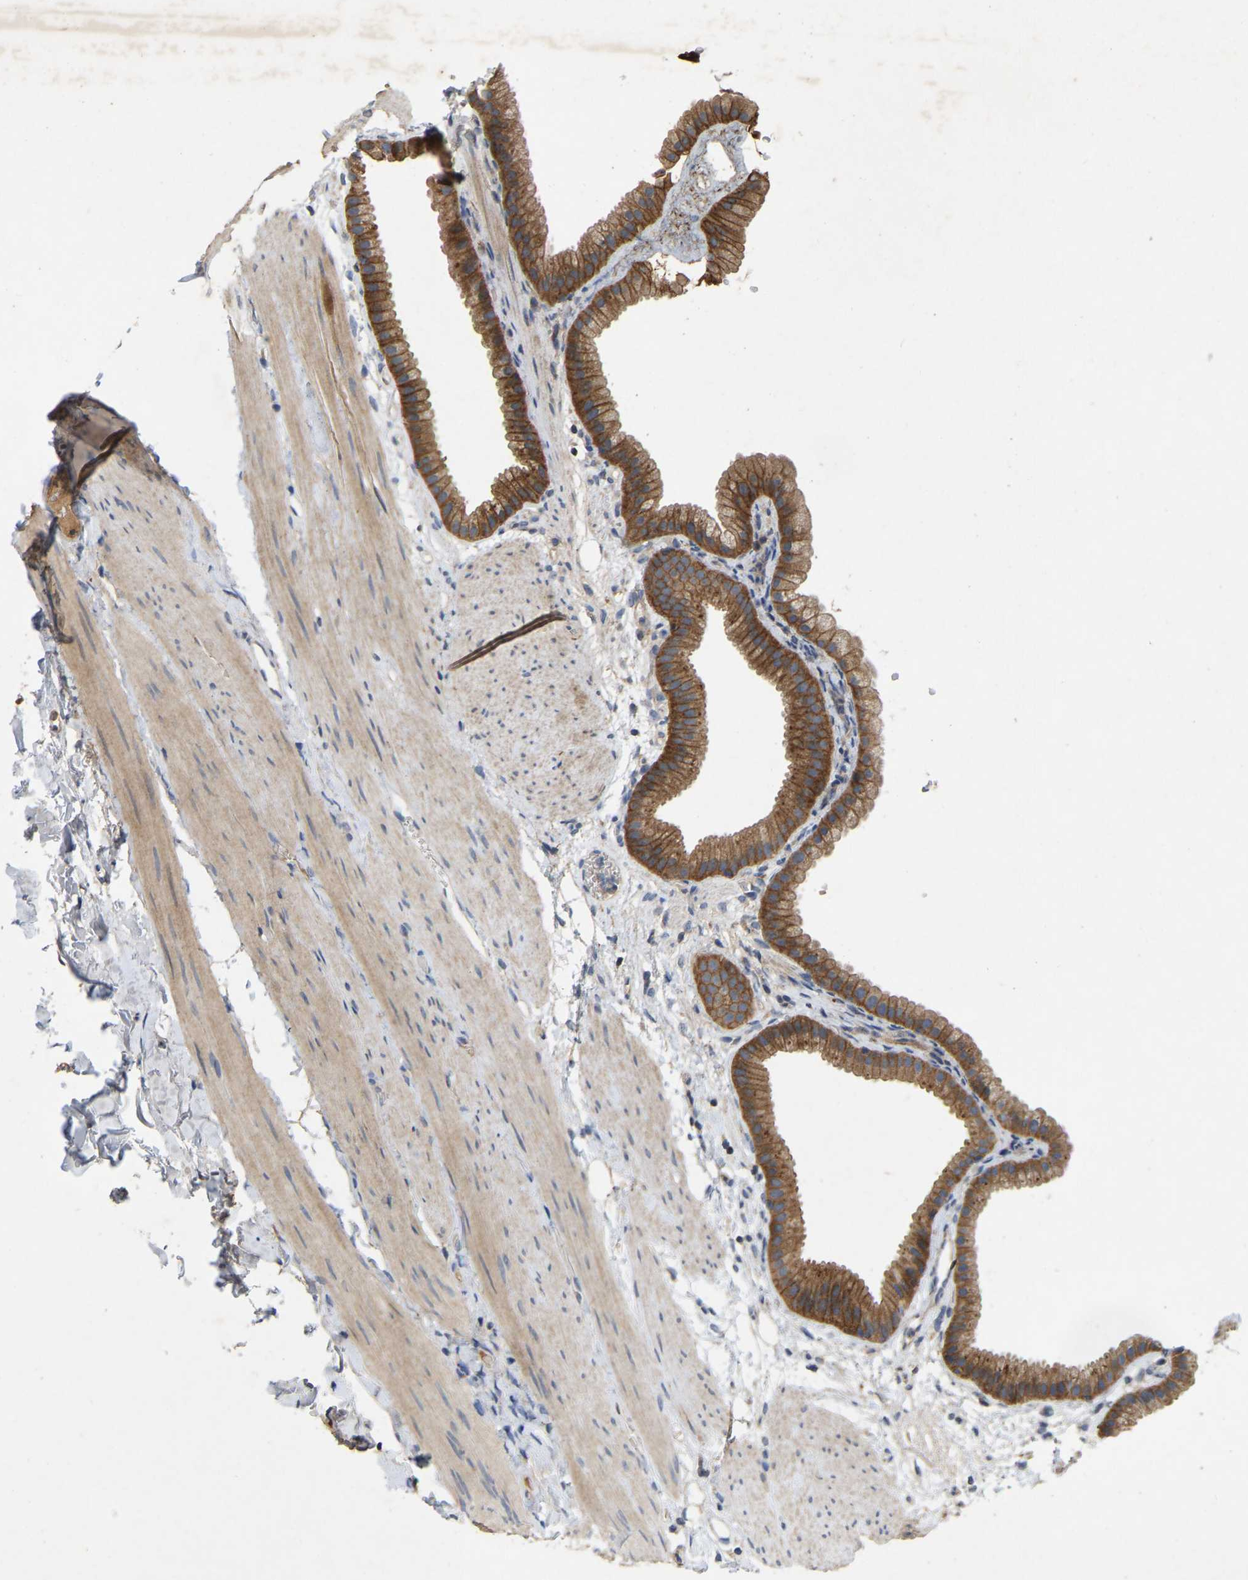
{"staining": {"intensity": "strong", "quantity": ">75%", "location": "cytoplasmic/membranous"}, "tissue": "gallbladder", "cell_type": "Glandular cells", "image_type": "normal", "snomed": [{"axis": "morphology", "description": "Normal tissue, NOS"}, {"axis": "topography", "description": "Gallbladder"}], "caption": "Immunohistochemical staining of normal human gallbladder reveals strong cytoplasmic/membranous protein expression in approximately >75% of glandular cells. The staining was performed using DAB to visualize the protein expression in brown, while the nuclei were stained in blue with hematoxylin (Magnification: 20x).", "gene": "LPAR2", "patient": {"sex": "female", "age": 64}}